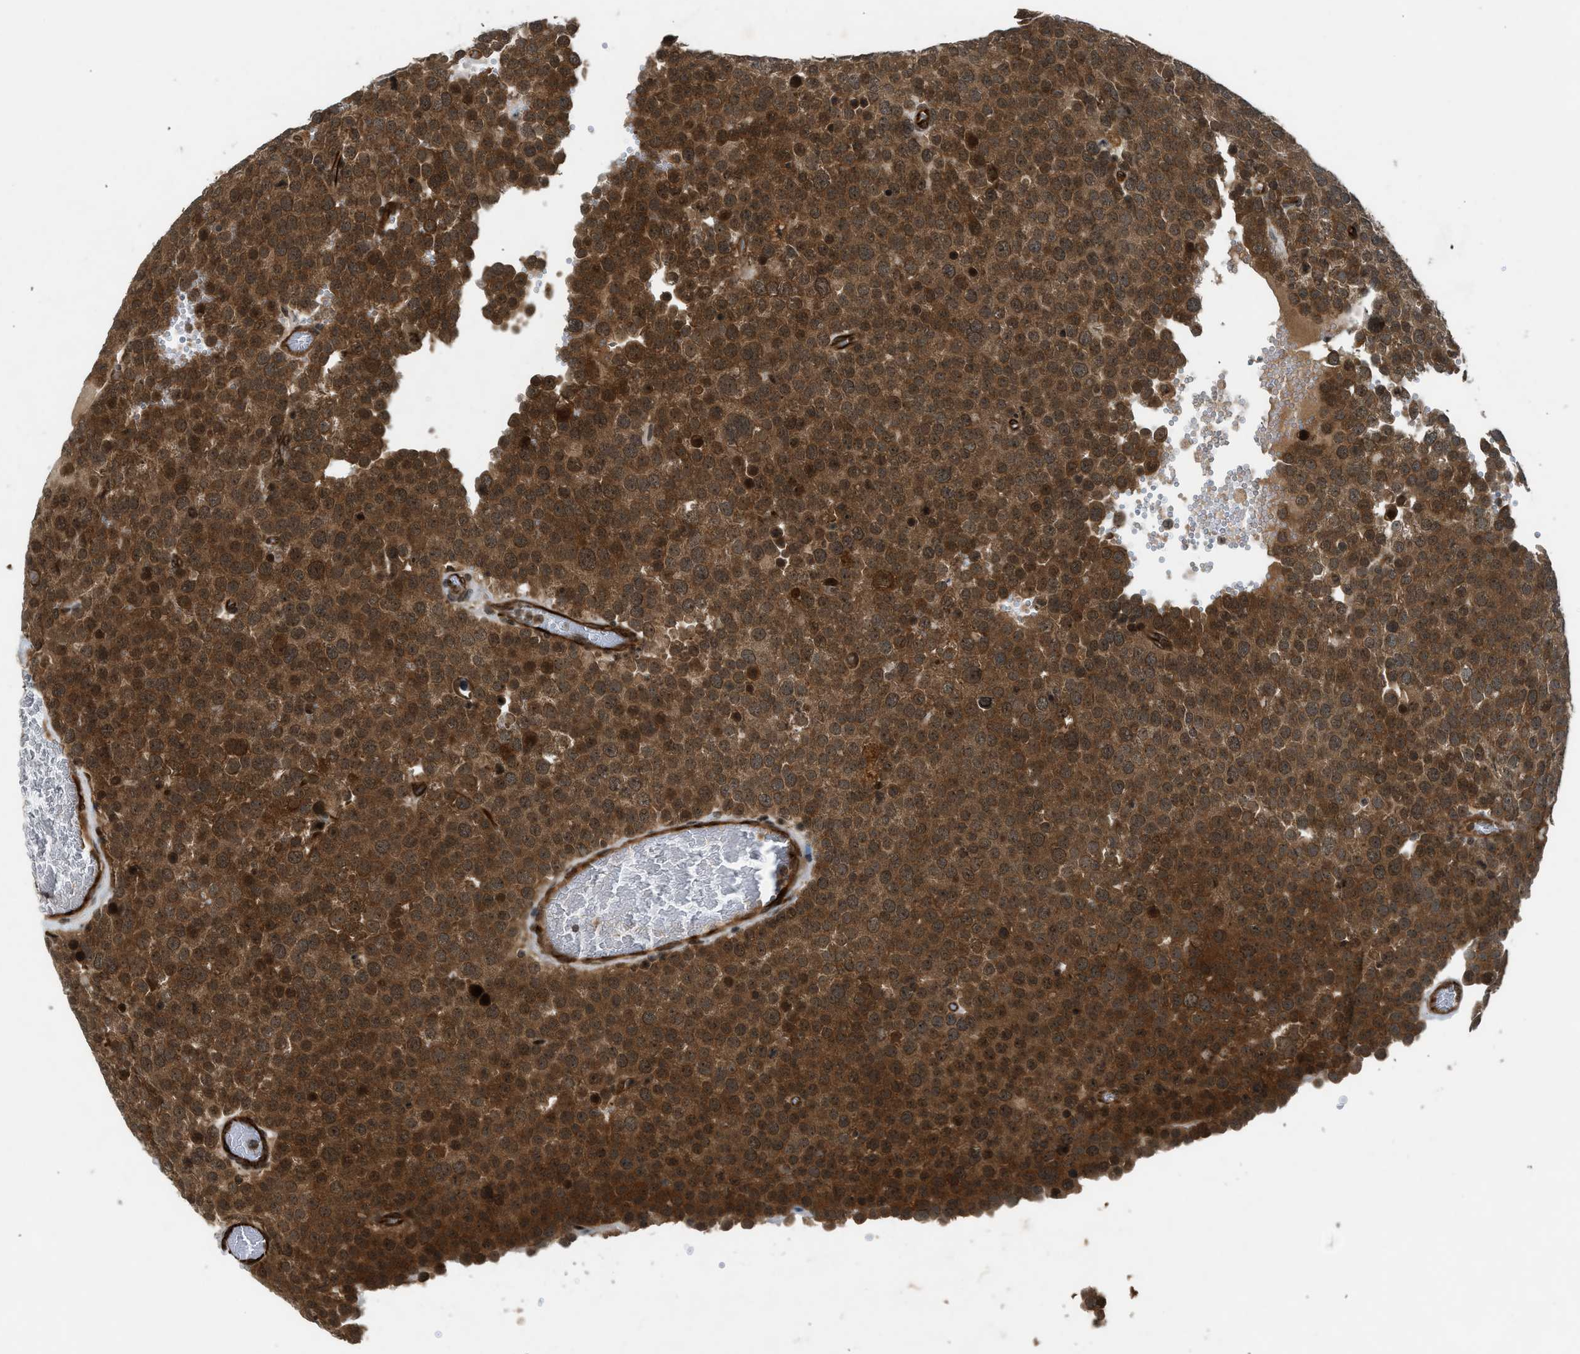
{"staining": {"intensity": "strong", "quantity": ">75%", "location": "cytoplasmic/membranous,nuclear"}, "tissue": "testis cancer", "cell_type": "Tumor cells", "image_type": "cancer", "snomed": [{"axis": "morphology", "description": "Seminoma, NOS"}, {"axis": "topography", "description": "Testis"}], "caption": "Tumor cells demonstrate high levels of strong cytoplasmic/membranous and nuclear expression in approximately >75% of cells in human seminoma (testis). (DAB IHC with brightfield microscopy, high magnification).", "gene": "TXNL1", "patient": {"sex": "male", "age": 71}}